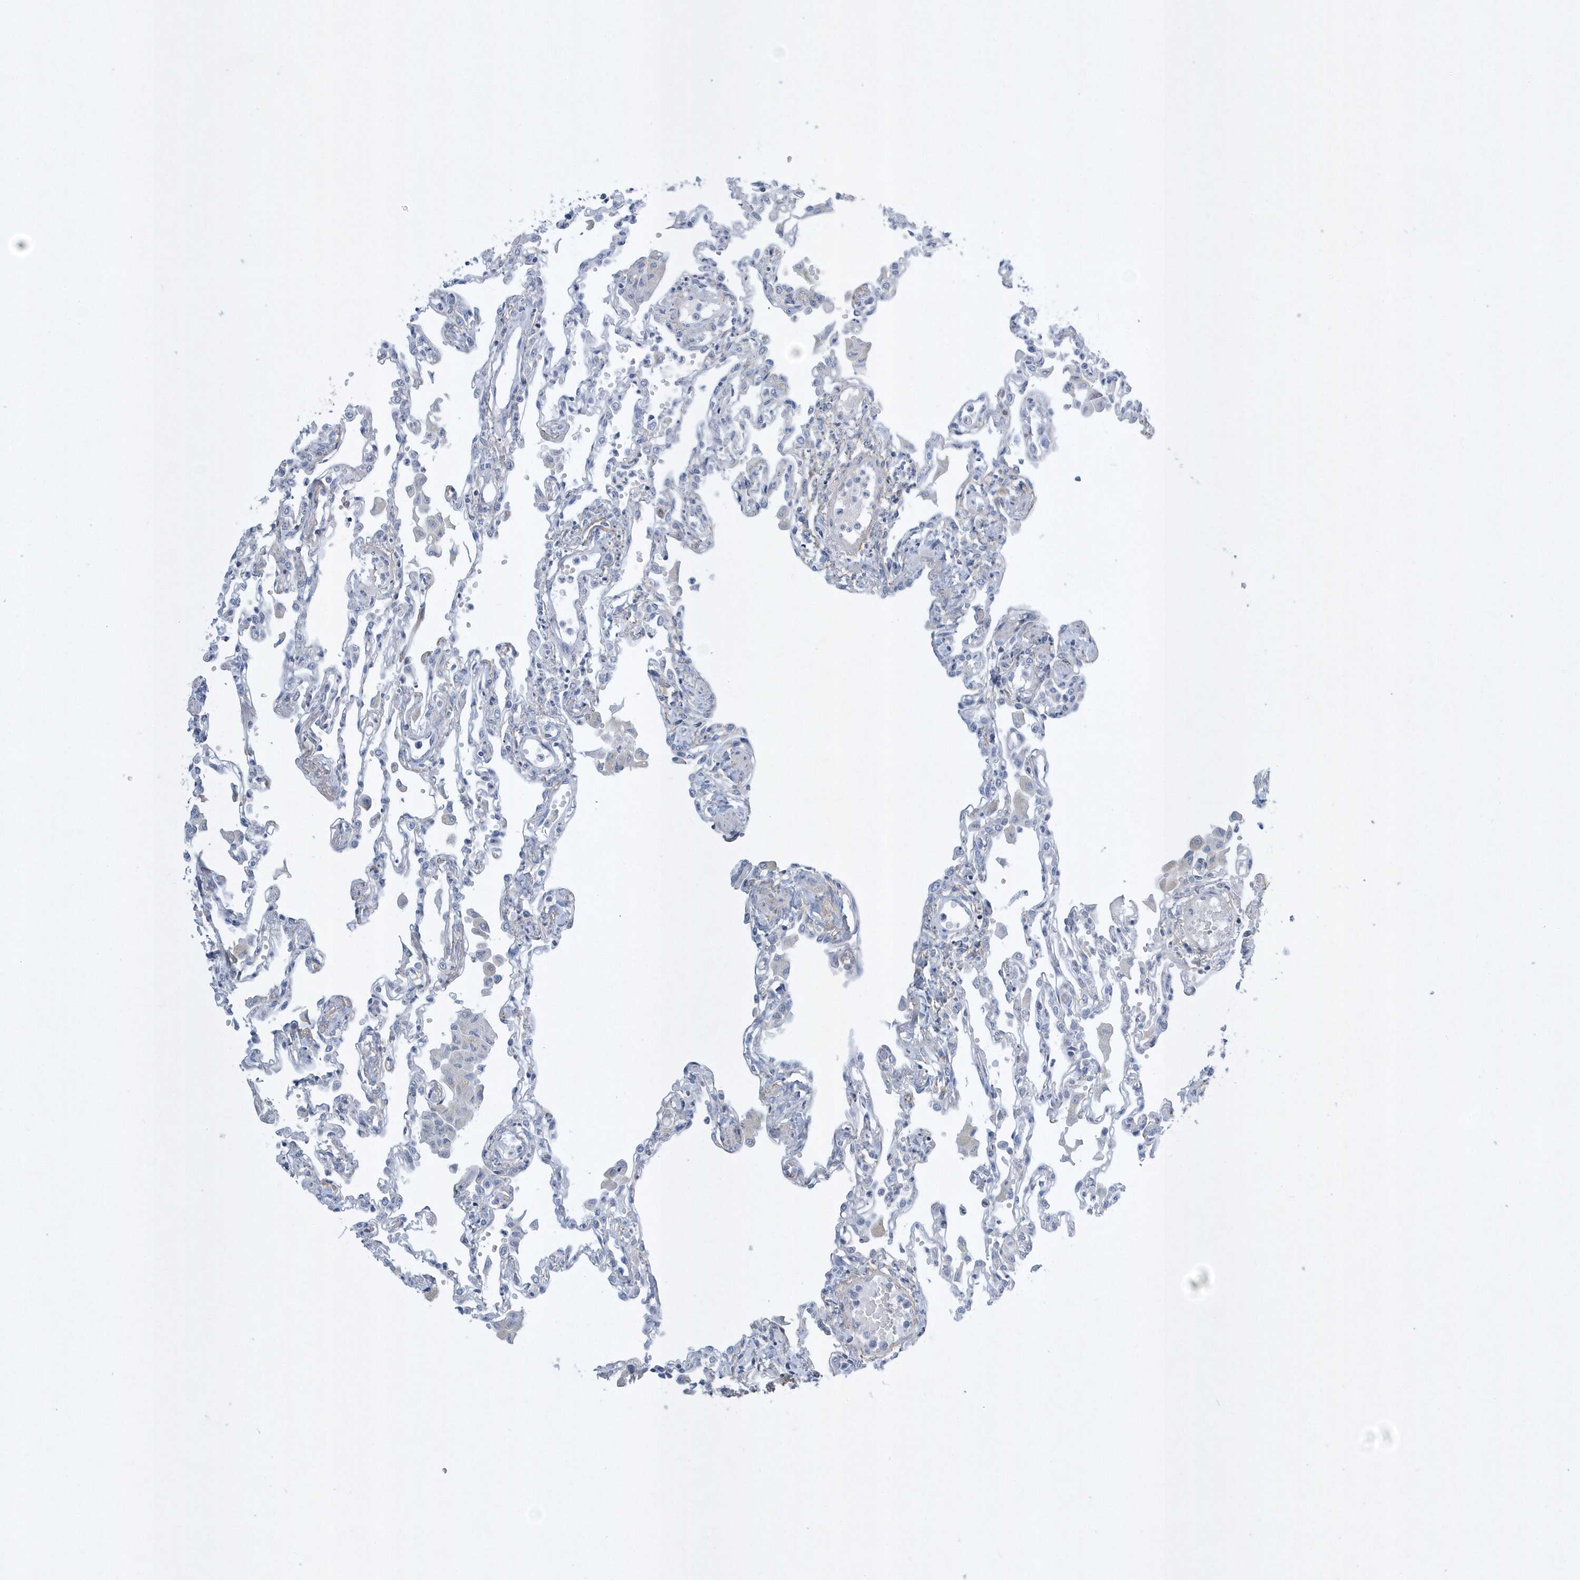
{"staining": {"intensity": "negative", "quantity": "none", "location": "none"}, "tissue": "lung", "cell_type": "Alveolar cells", "image_type": "normal", "snomed": [{"axis": "morphology", "description": "Normal tissue, NOS"}, {"axis": "topography", "description": "Bronchus"}, {"axis": "topography", "description": "Lung"}], "caption": "IHC of normal lung reveals no staining in alveolar cells.", "gene": "SPATA18", "patient": {"sex": "female", "age": 49}}